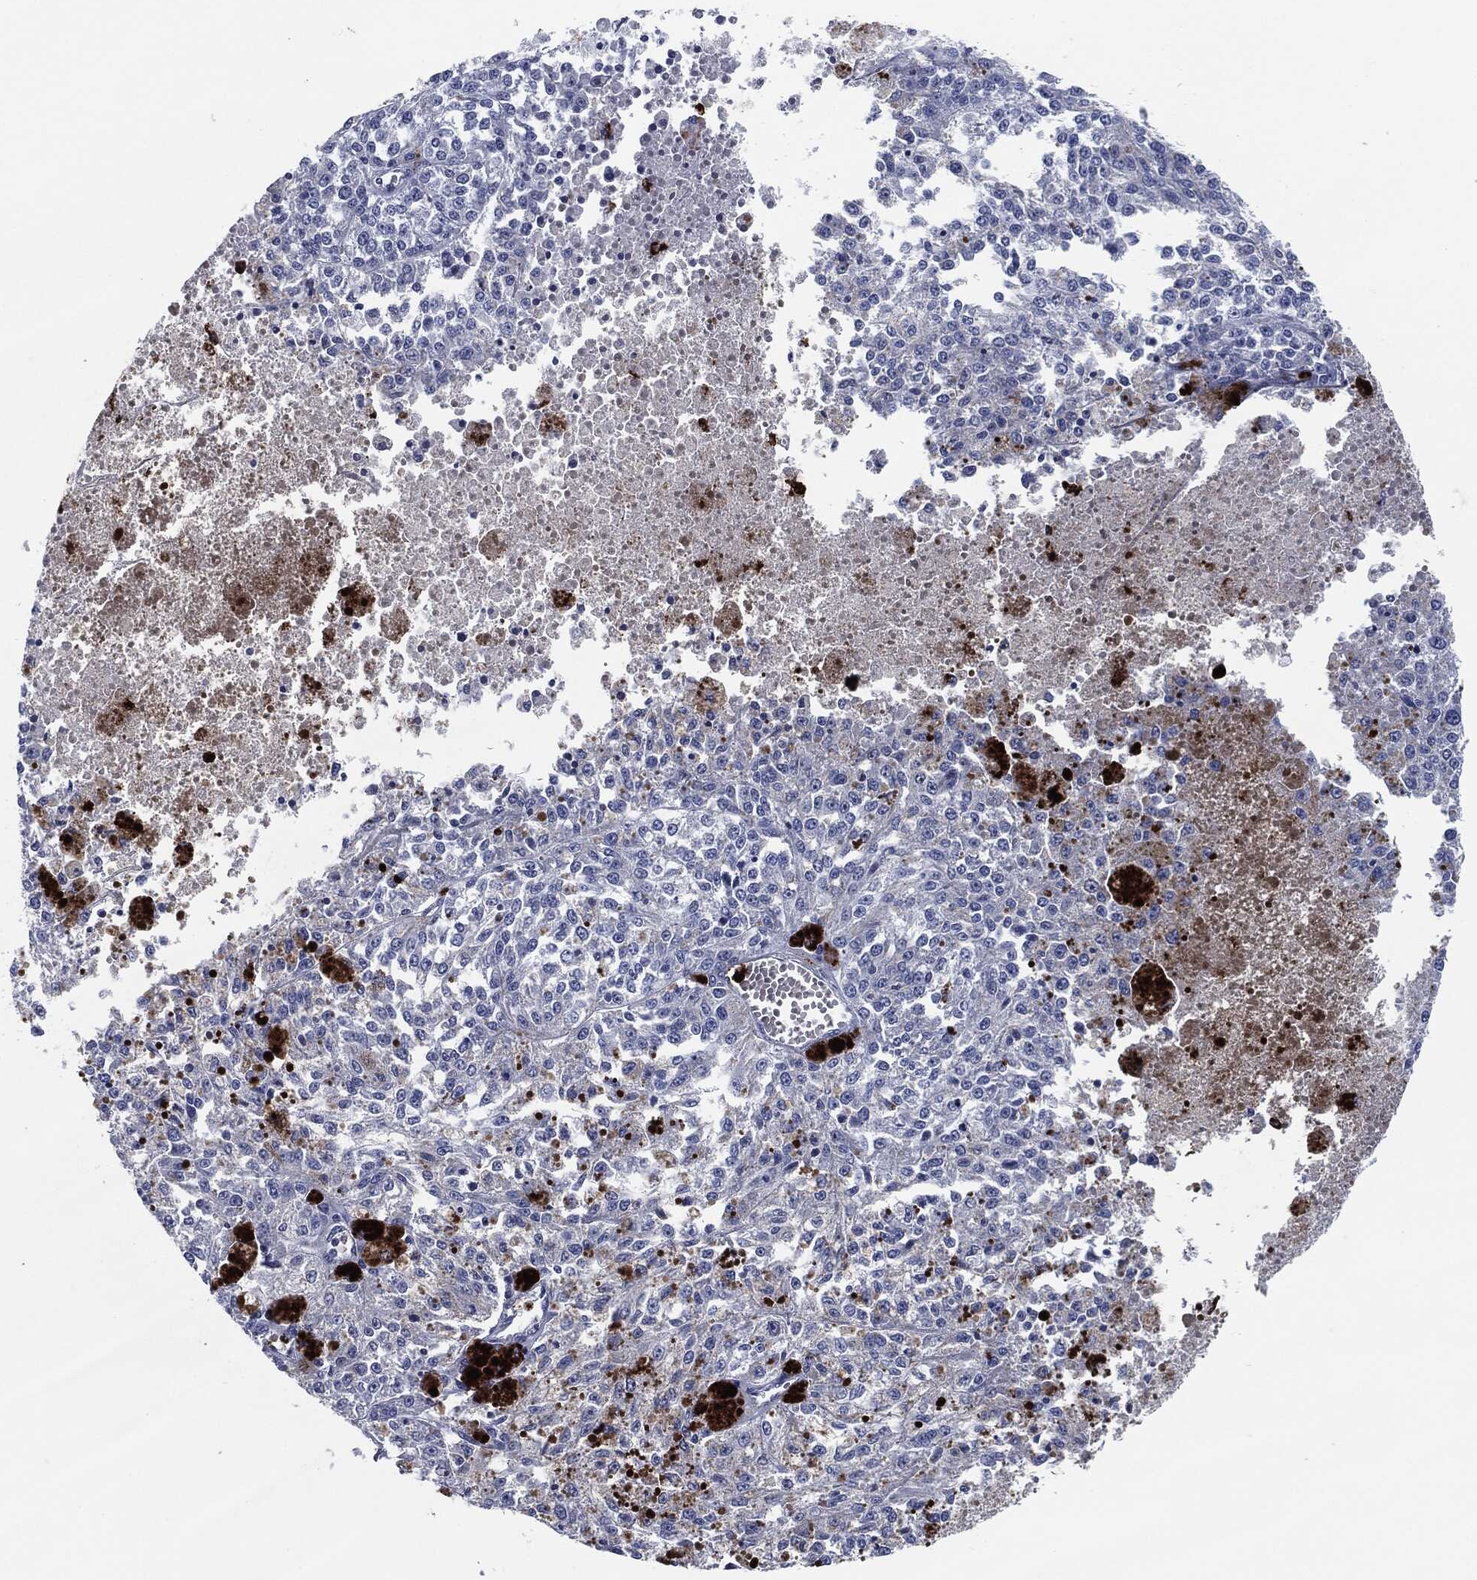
{"staining": {"intensity": "negative", "quantity": "none", "location": "none"}, "tissue": "melanoma", "cell_type": "Tumor cells", "image_type": "cancer", "snomed": [{"axis": "morphology", "description": "Malignant melanoma, Metastatic site"}, {"axis": "topography", "description": "Lymph node"}], "caption": "Immunohistochemistry (IHC) photomicrograph of neoplastic tissue: malignant melanoma (metastatic site) stained with DAB (3,3'-diaminobenzidine) exhibits no significant protein positivity in tumor cells.", "gene": "MPO", "patient": {"sex": "female", "age": 64}}